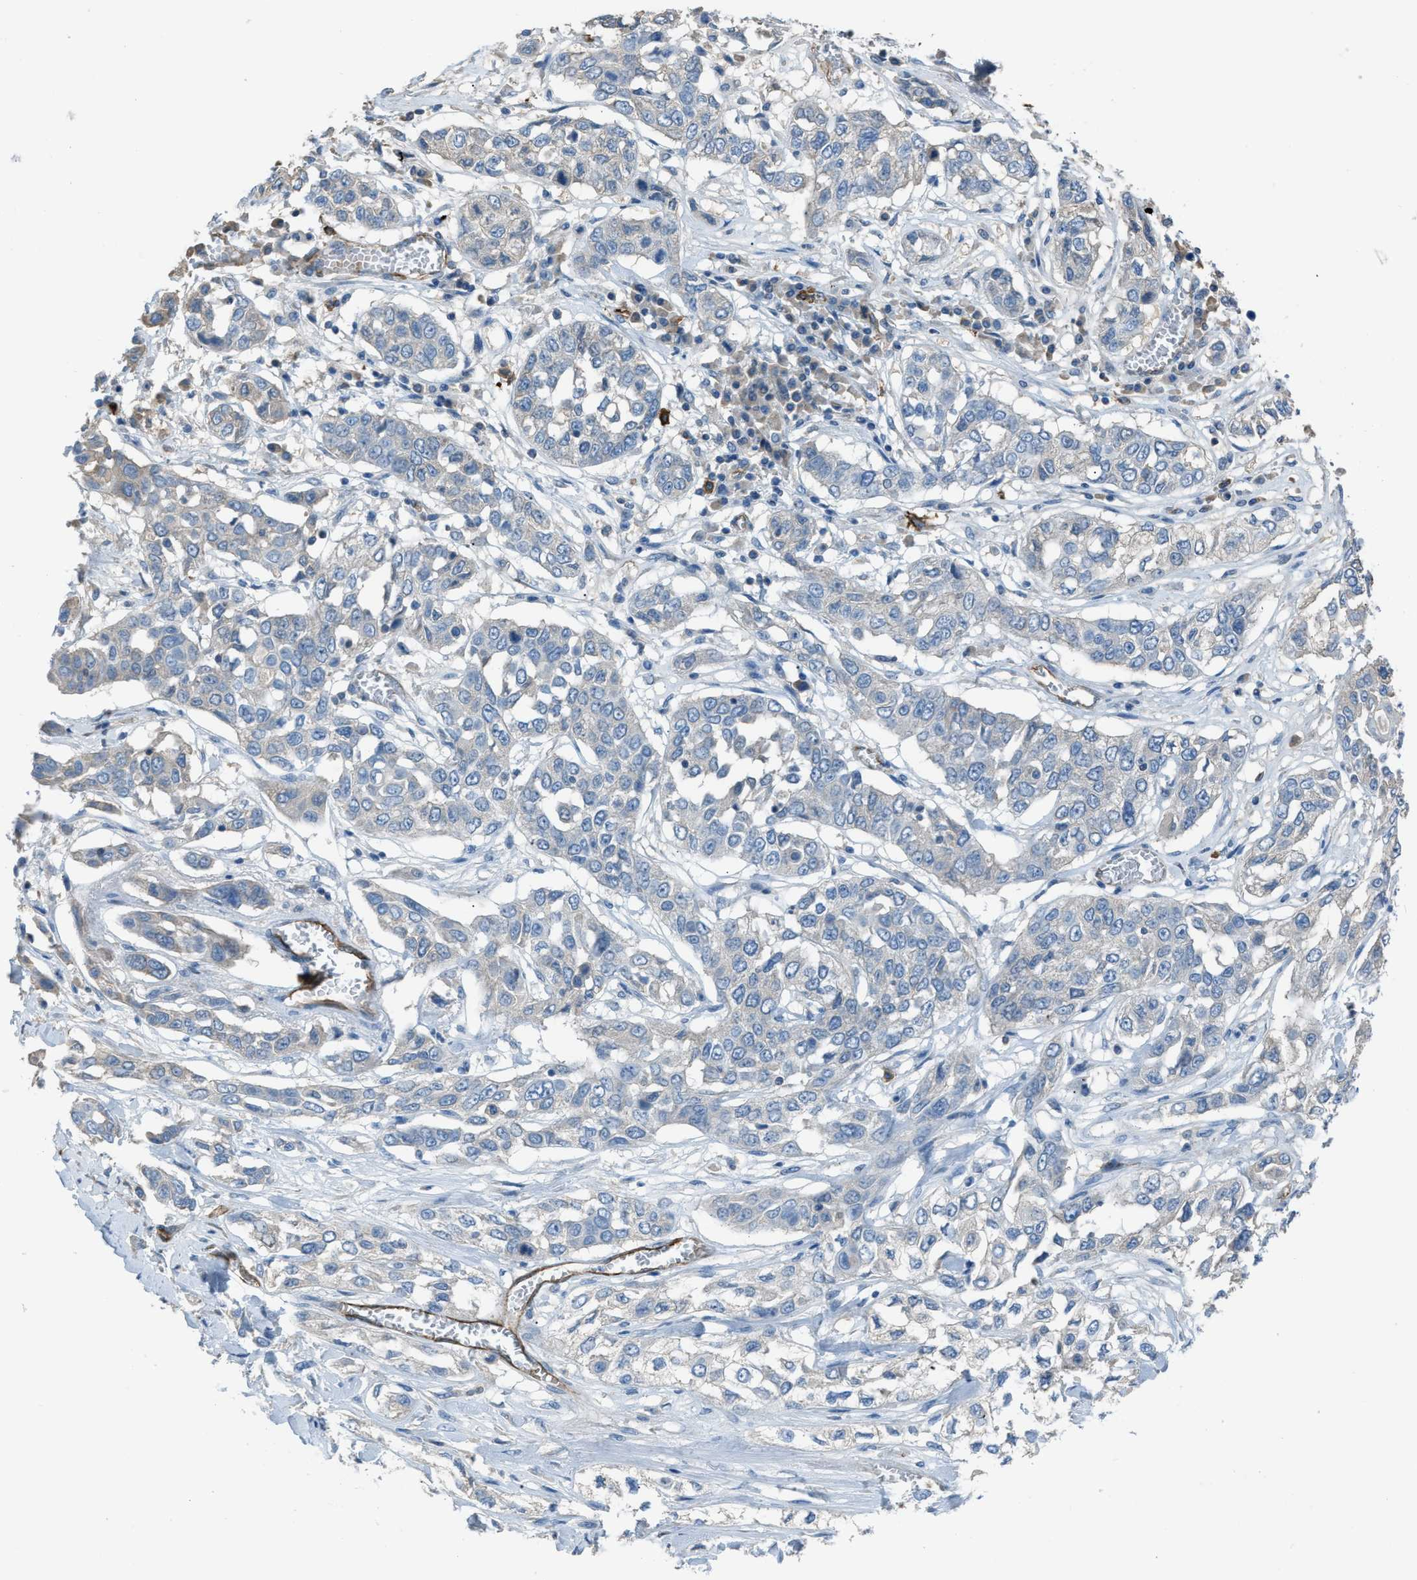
{"staining": {"intensity": "negative", "quantity": "none", "location": "none"}, "tissue": "lung cancer", "cell_type": "Tumor cells", "image_type": "cancer", "snomed": [{"axis": "morphology", "description": "Squamous cell carcinoma, NOS"}, {"axis": "topography", "description": "Lung"}], "caption": "The photomicrograph demonstrates no significant staining in tumor cells of squamous cell carcinoma (lung). (DAB (3,3'-diaminobenzidine) immunohistochemistry (IHC), high magnification).", "gene": "SLC22A15", "patient": {"sex": "male", "age": 71}}